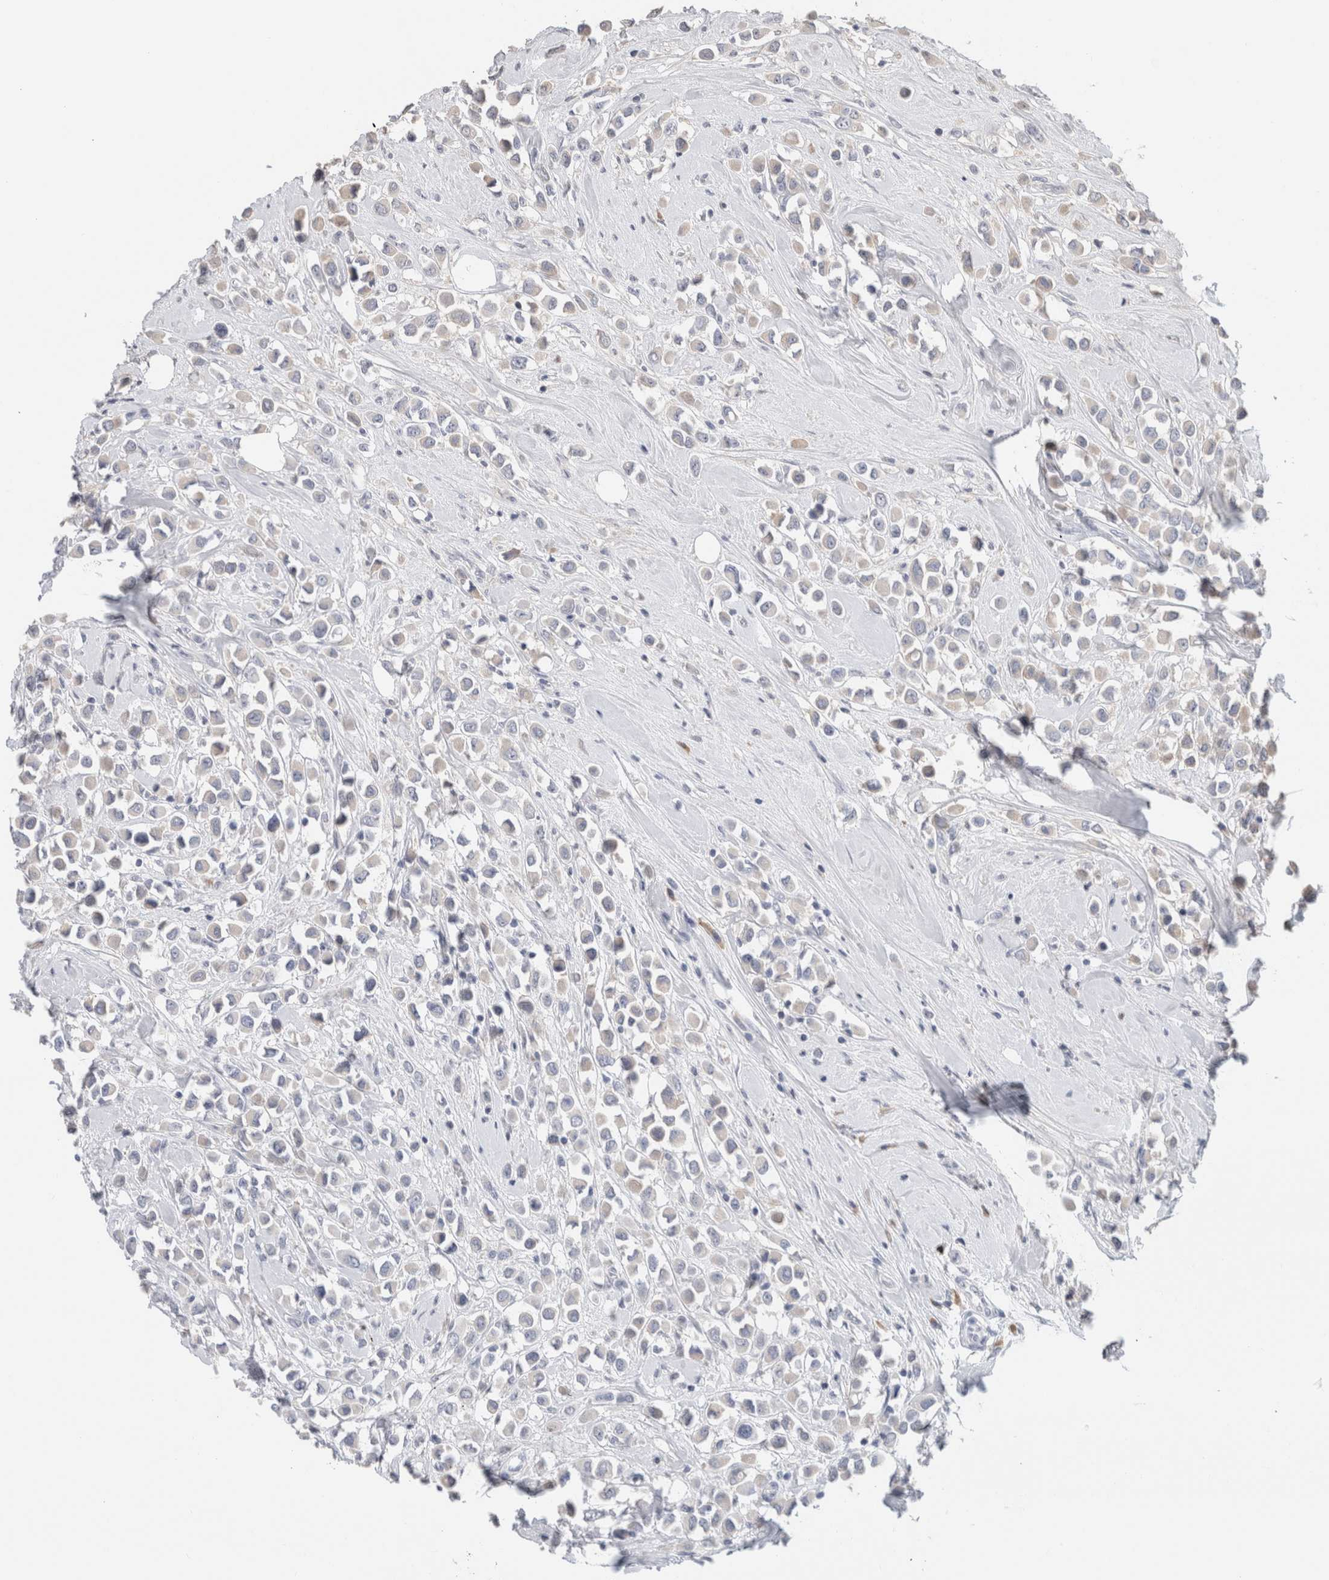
{"staining": {"intensity": "negative", "quantity": "none", "location": "none"}, "tissue": "breast cancer", "cell_type": "Tumor cells", "image_type": "cancer", "snomed": [{"axis": "morphology", "description": "Duct carcinoma"}, {"axis": "topography", "description": "Breast"}], "caption": "This micrograph is of breast invasive ductal carcinoma stained with IHC to label a protein in brown with the nuclei are counter-stained blue. There is no expression in tumor cells. Brightfield microscopy of immunohistochemistry (IHC) stained with DAB (3,3'-diaminobenzidine) (brown) and hematoxylin (blue), captured at high magnification.", "gene": "SCGB1A1", "patient": {"sex": "female", "age": 61}}